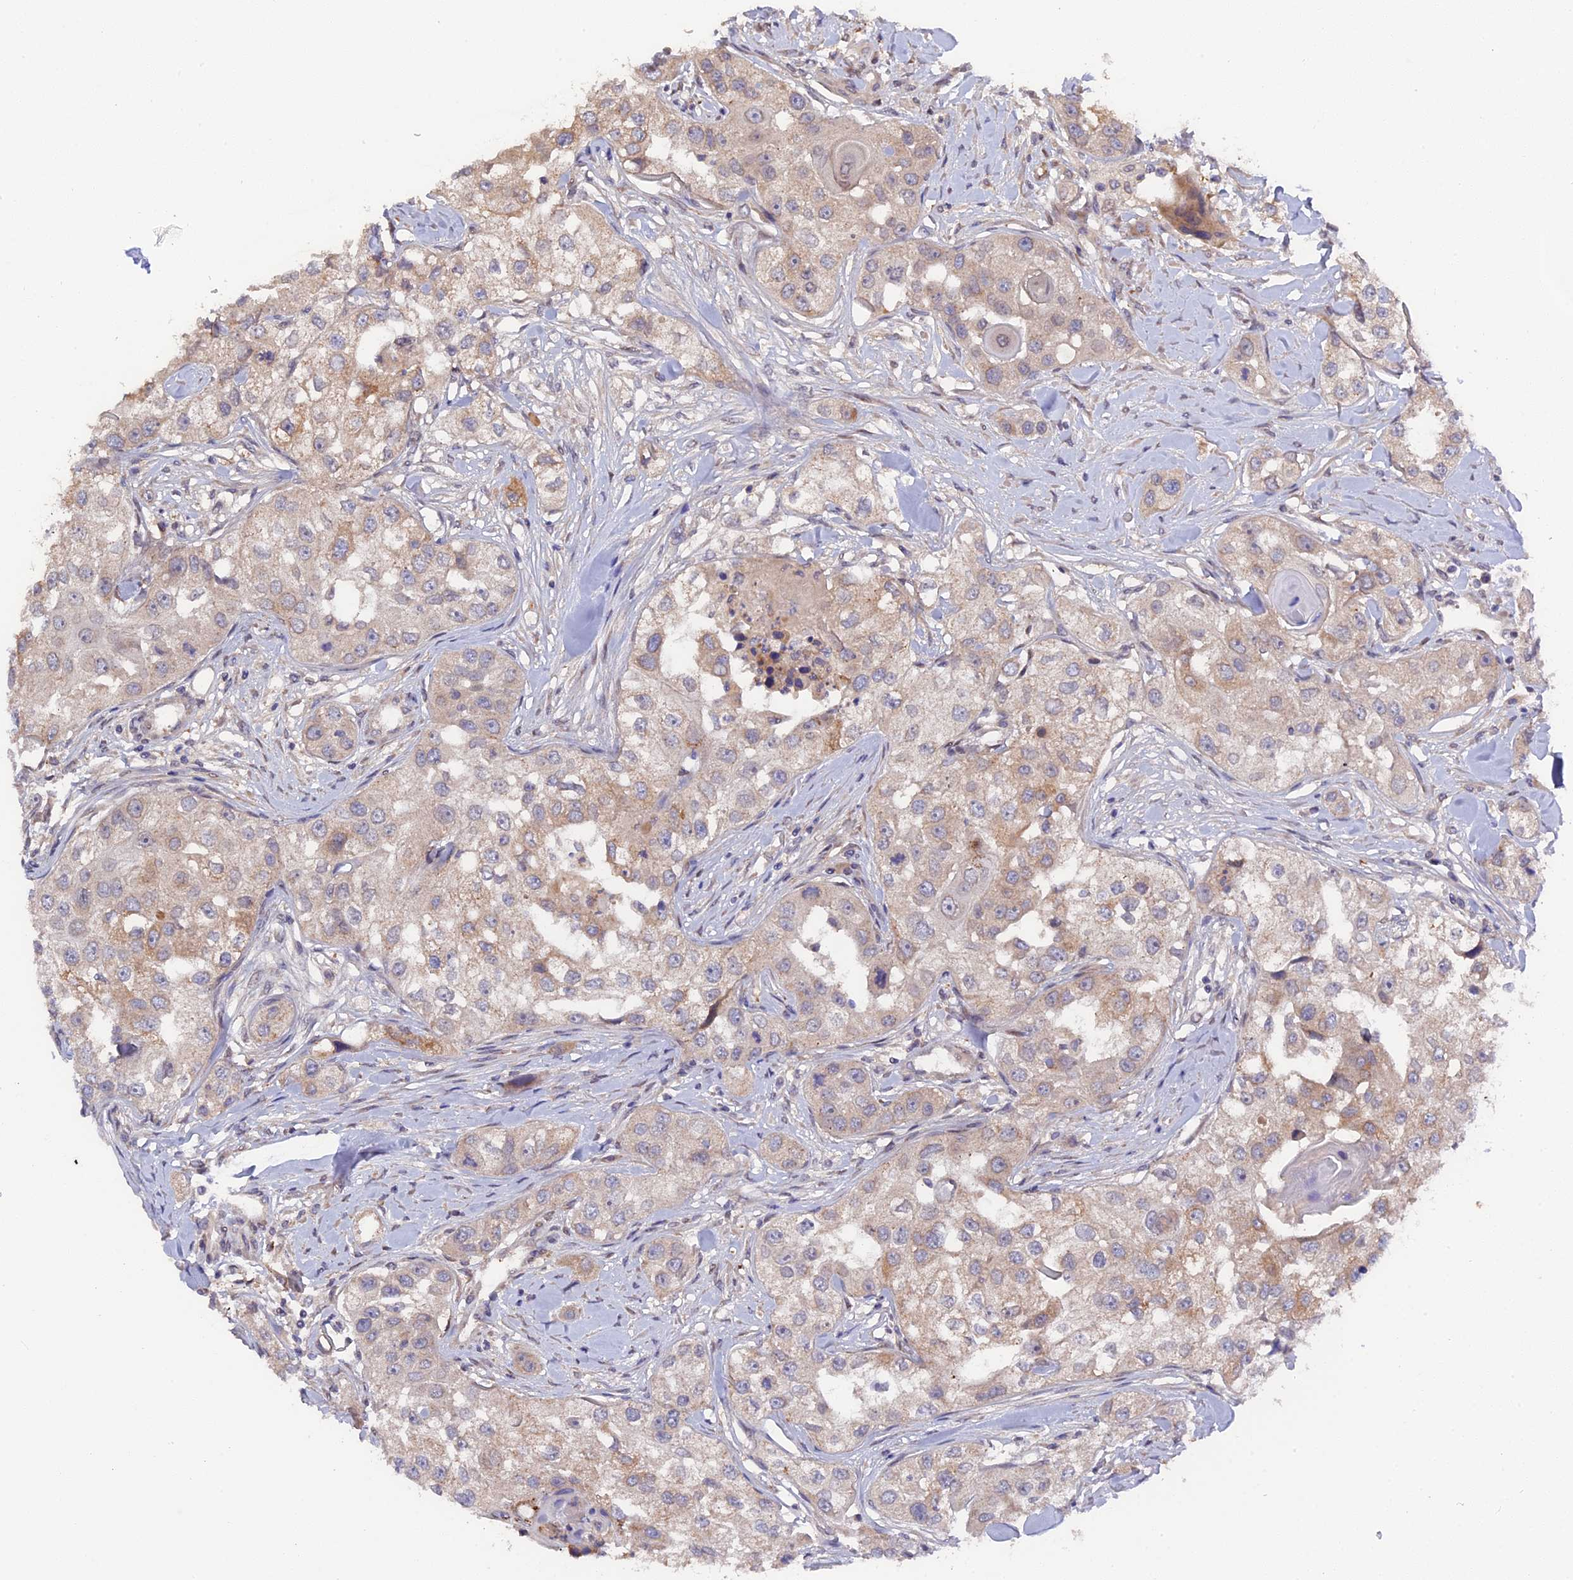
{"staining": {"intensity": "weak", "quantity": "<25%", "location": "cytoplasmic/membranous"}, "tissue": "head and neck cancer", "cell_type": "Tumor cells", "image_type": "cancer", "snomed": [{"axis": "morphology", "description": "Normal tissue, NOS"}, {"axis": "morphology", "description": "Squamous cell carcinoma, NOS"}, {"axis": "topography", "description": "Skeletal muscle"}, {"axis": "topography", "description": "Head-Neck"}], "caption": "DAB (3,3'-diaminobenzidine) immunohistochemical staining of human head and neck squamous cell carcinoma displays no significant staining in tumor cells. (IHC, brightfield microscopy, high magnification).", "gene": "ZCCHC2", "patient": {"sex": "male", "age": 51}}